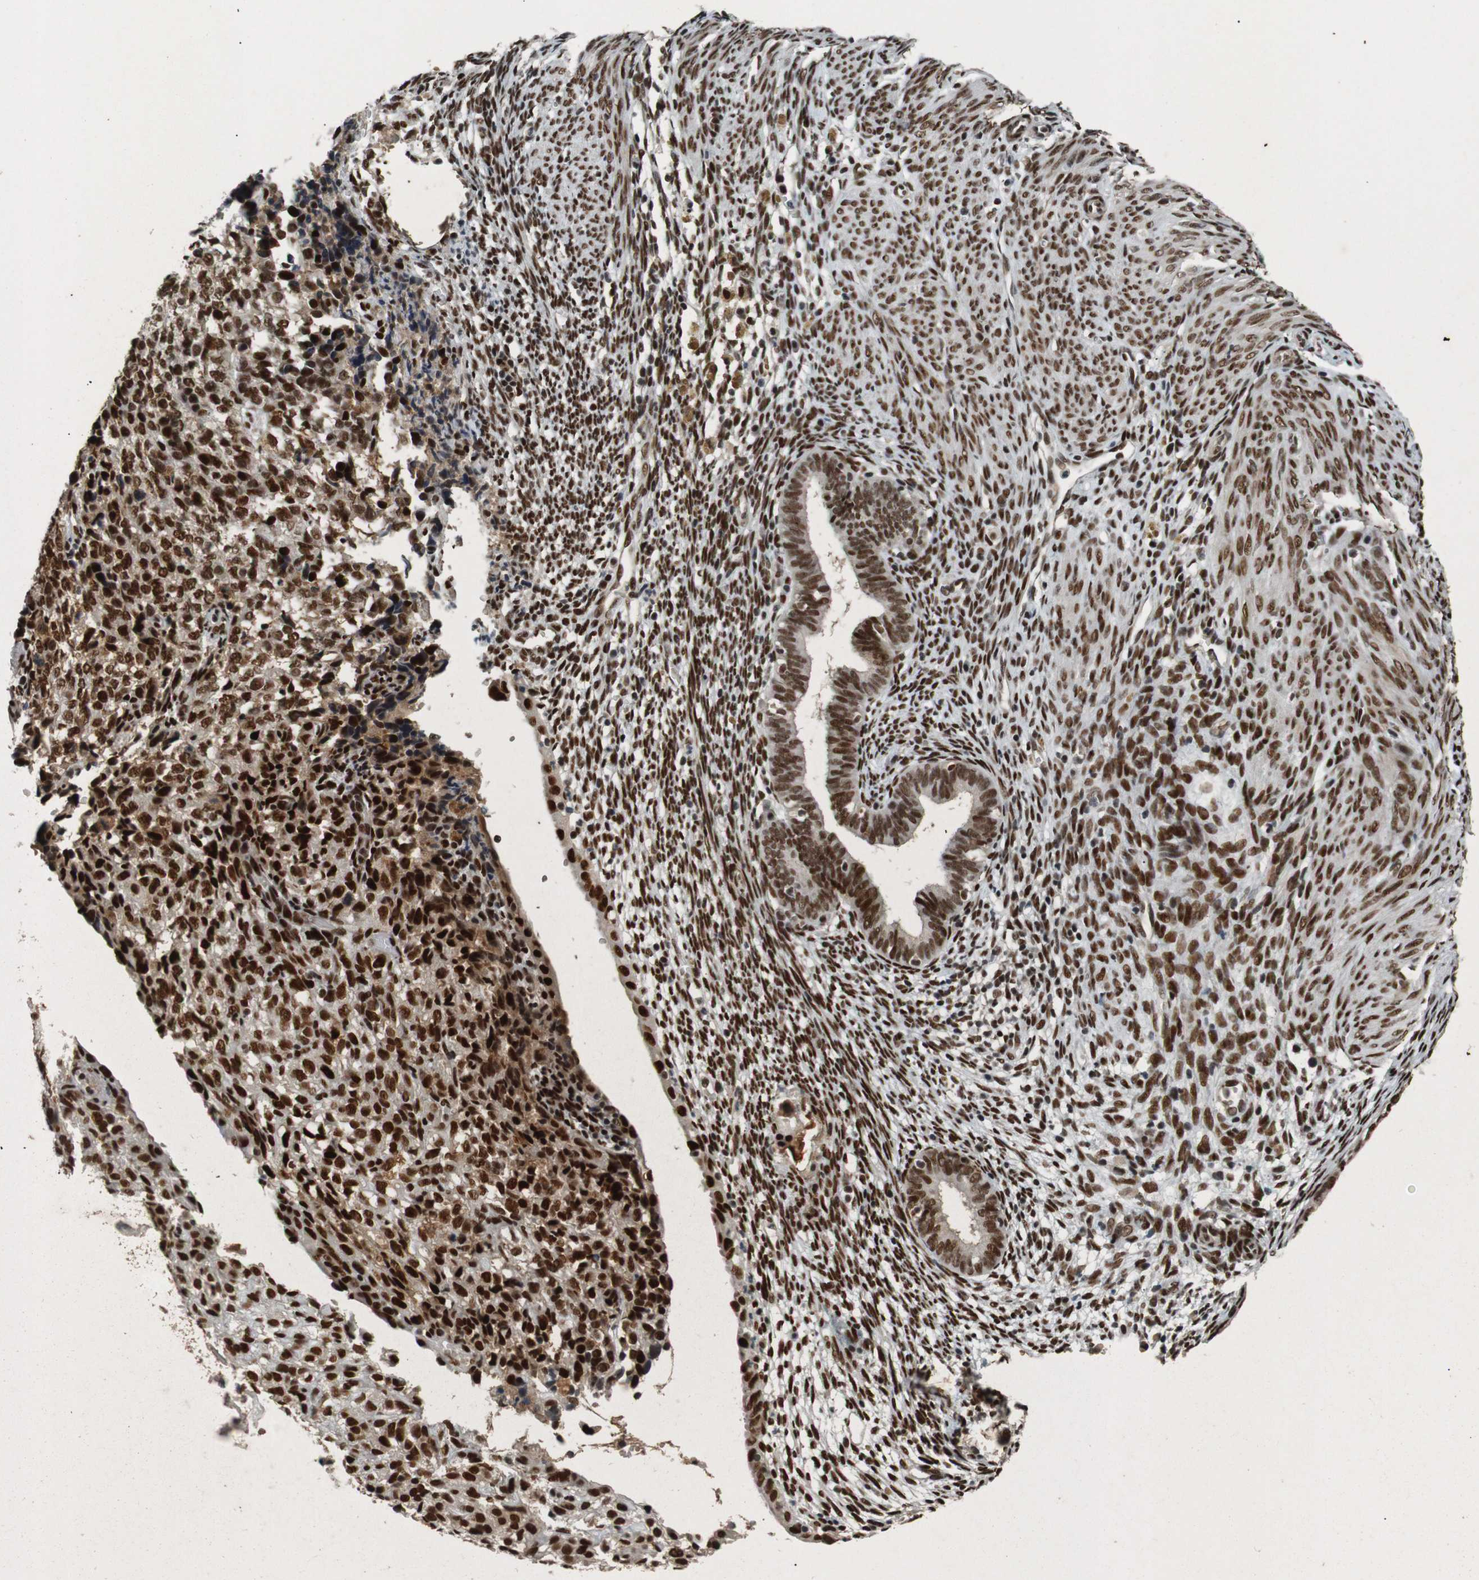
{"staining": {"intensity": "strong", "quantity": ">75%", "location": "nuclear"}, "tissue": "endometrium", "cell_type": "Cells in endometrial stroma", "image_type": "normal", "snomed": [{"axis": "morphology", "description": "Normal tissue, NOS"}, {"axis": "morphology", "description": "Adenocarcinoma, NOS"}, {"axis": "topography", "description": "Endometrium"}, {"axis": "topography", "description": "Ovary"}], "caption": "Cells in endometrial stroma show strong nuclear positivity in about >75% of cells in unremarkable endometrium.", "gene": "HEXIM1", "patient": {"sex": "female", "age": 68}}